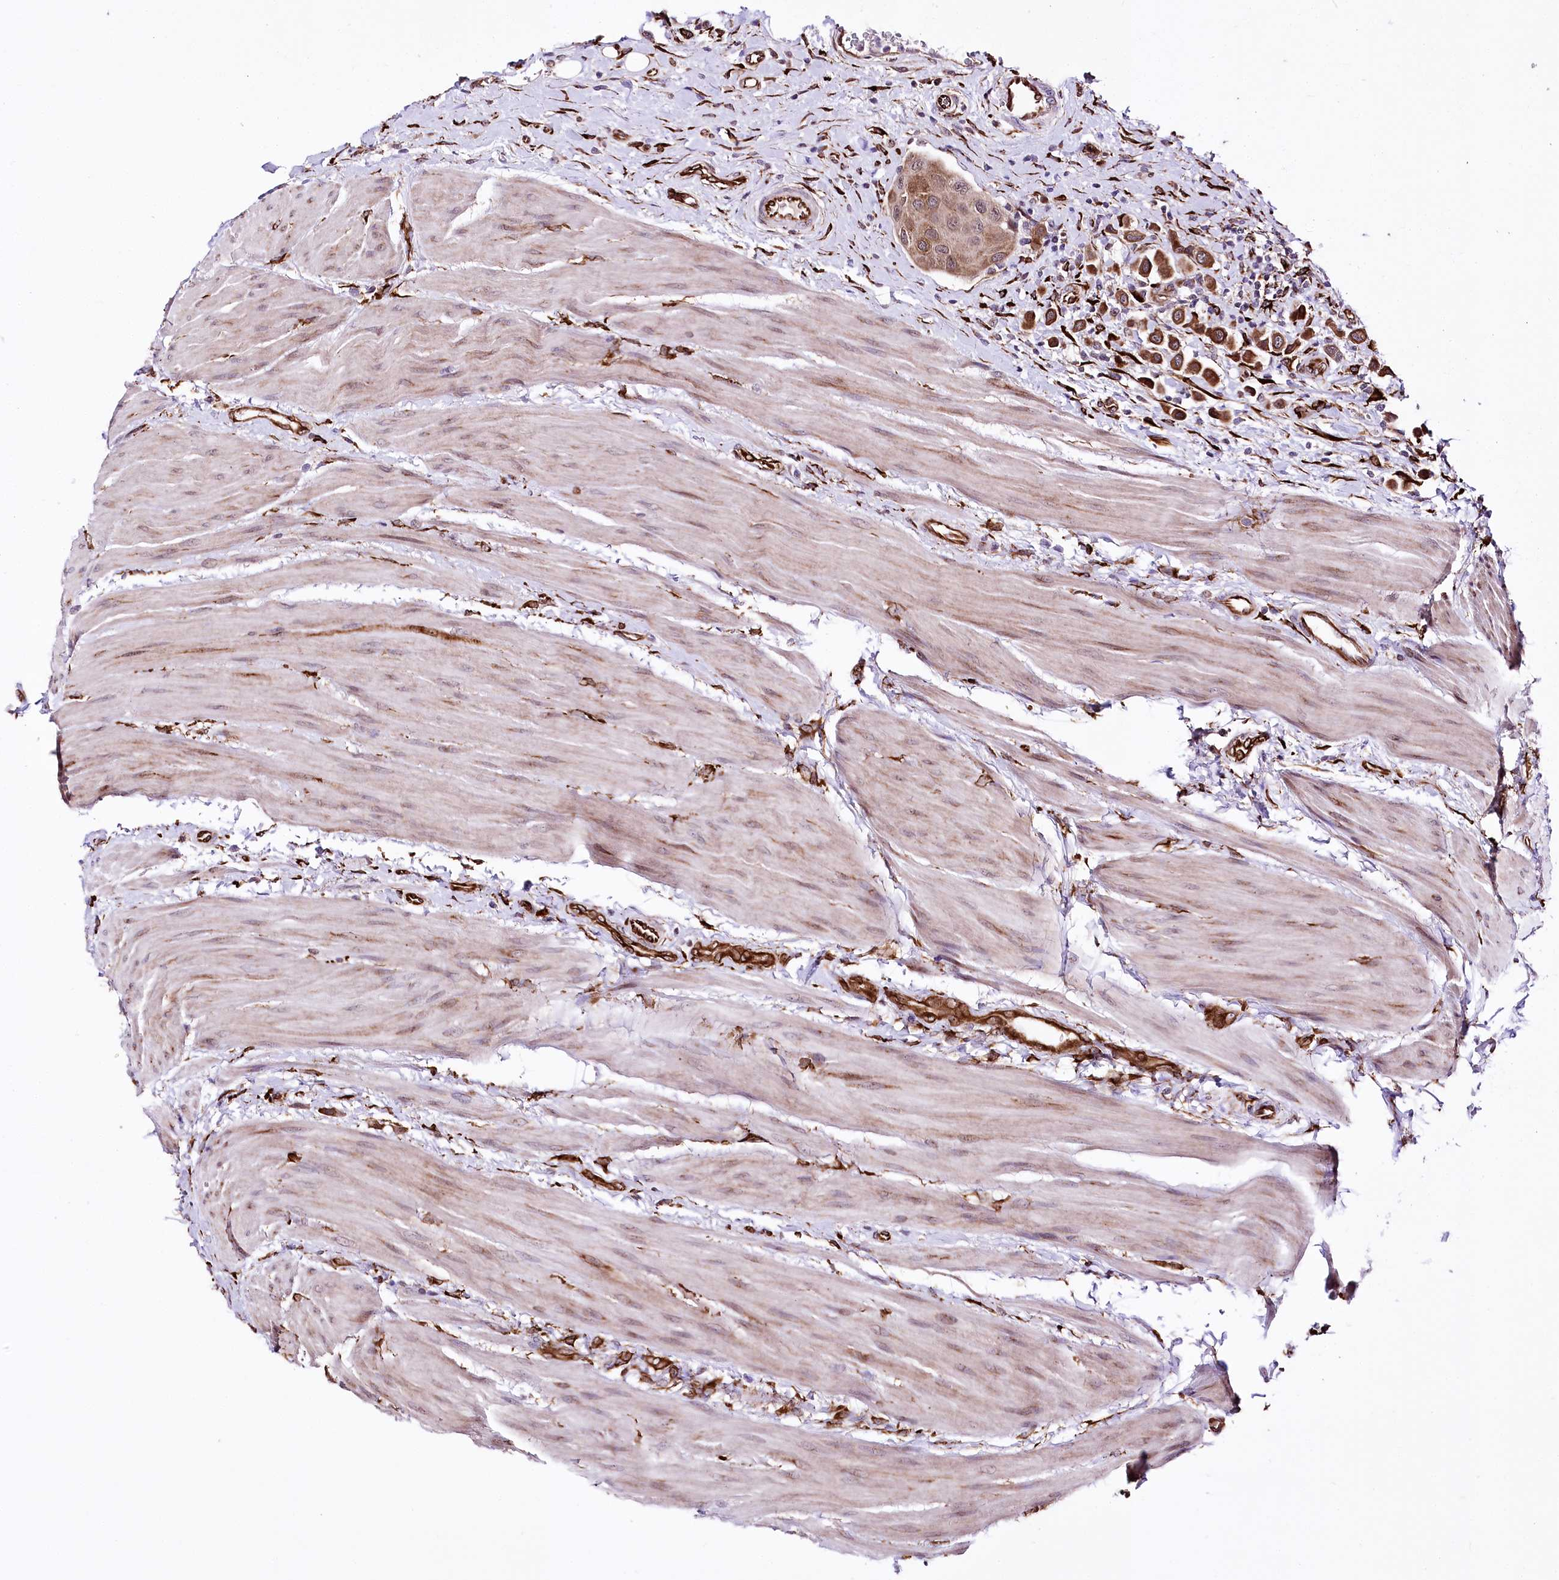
{"staining": {"intensity": "moderate", "quantity": ">75%", "location": "cytoplasmic/membranous"}, "tissue": "urothelial cancer", "cell_type": "Tumor cells", "image_type": "cancer", "snomed": [{"axis": "morphology", "description": "Urothelial carcinoma, High grade"}, {"axis": "topography", "description": "Urinary bladder"}], "caption": "Urothelial cancer stained for a protein (brown) shows moderate cytoplasmic/membranous positive positivity in about >75% of tumor cells.", "gene": "WWC1", "patient": {"sex": "male", "age": 50}}